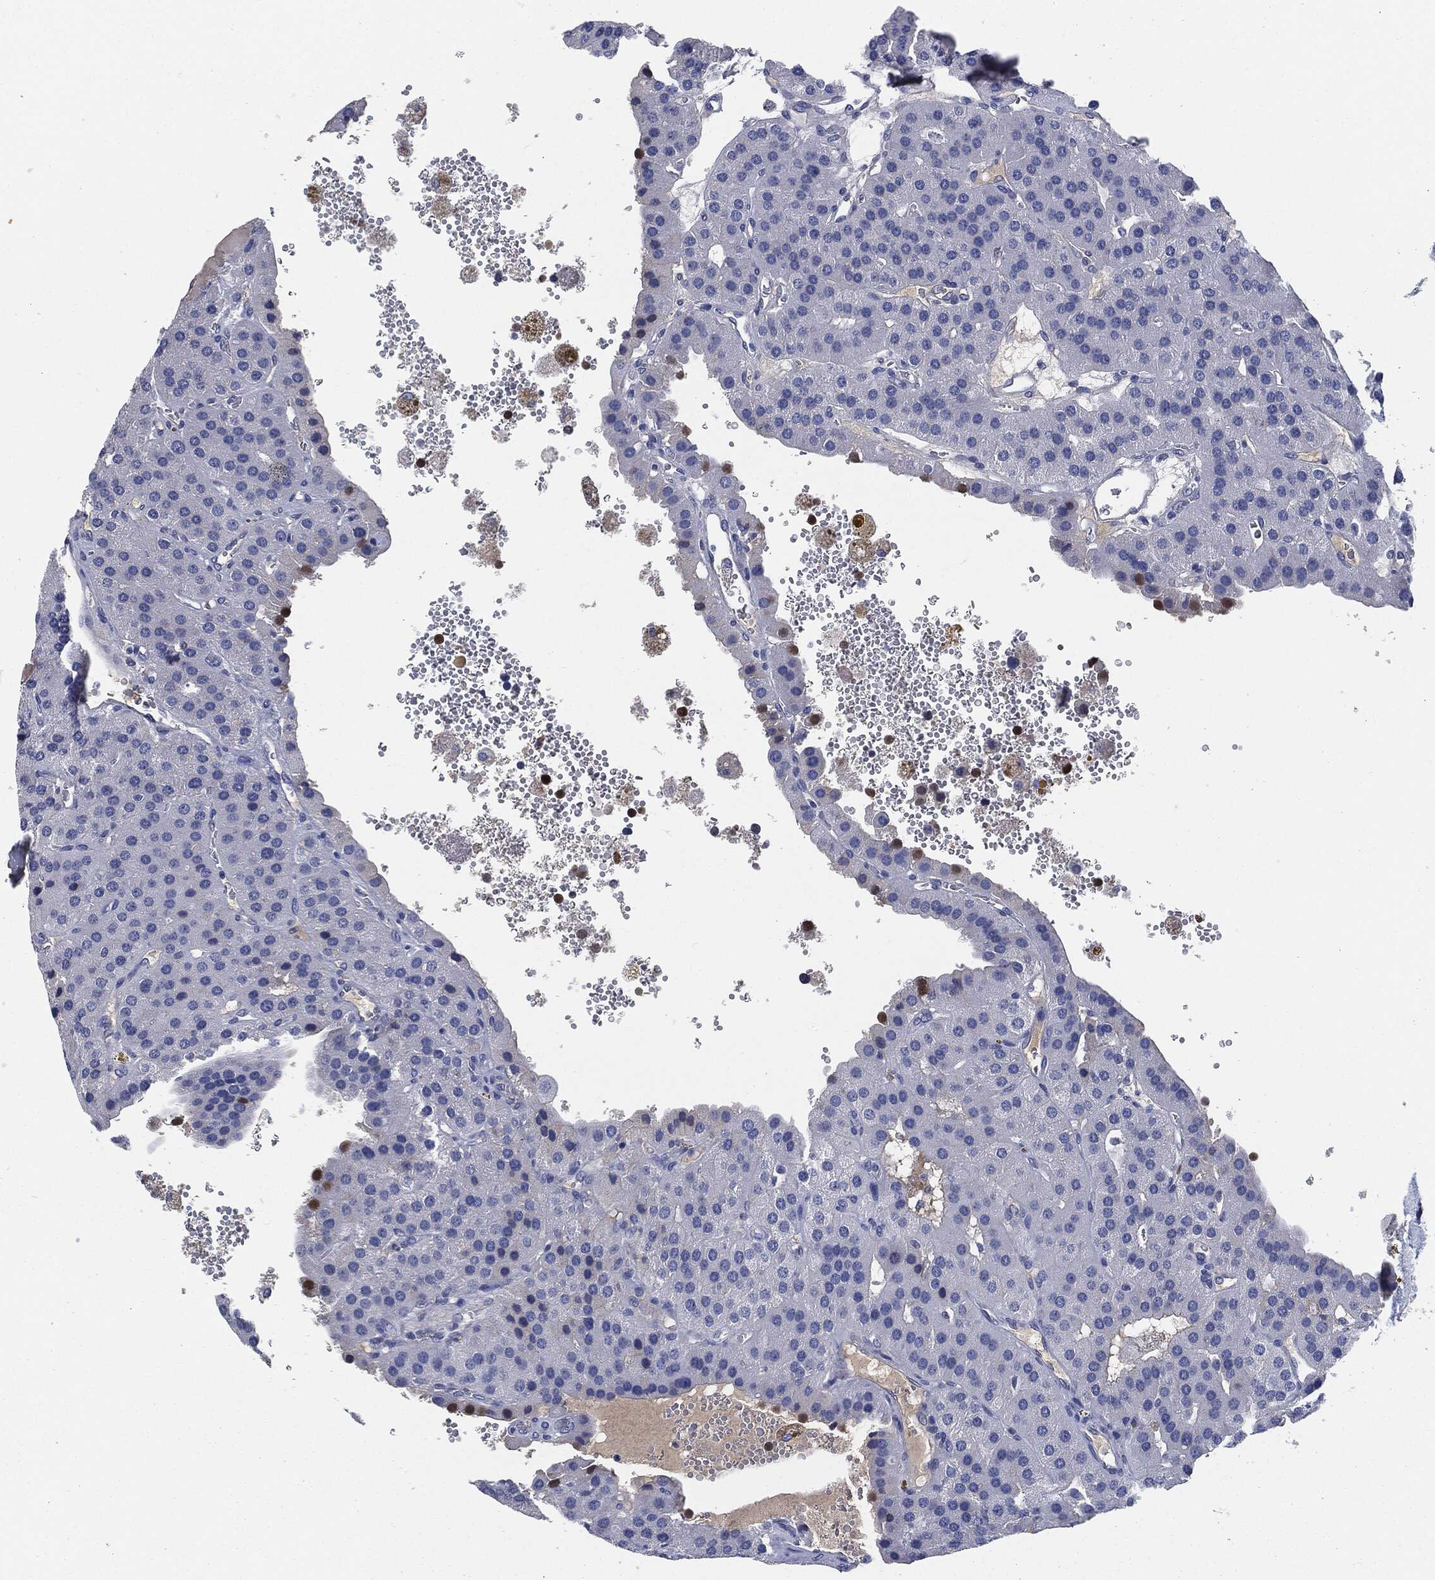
{"staining": {"intensity": "negative", "quantity": "none", "location": "none"}, "tissue": "parathyroid gland", "cell_type": "Glandular cells", "image_type": "normal", "snomed": [{"axis": "morphology", "description": "Normal tissue, NOS"}, {"axis": "morphology", "description": "Adenoma, NOS"}, {"axis": "topography", "description": "Parathyroid gland"}], "caption": "The histopathology image demonstrates no significant positivity in glandular cells of parathyroid gland. (DAB (3,3'-diaminobenzidine) immunohistochemistry (IHC) visualized using brightfield microscopy, high magnification).", "gene": "CD27", "patient": {"sex": "female", "age": 86}}